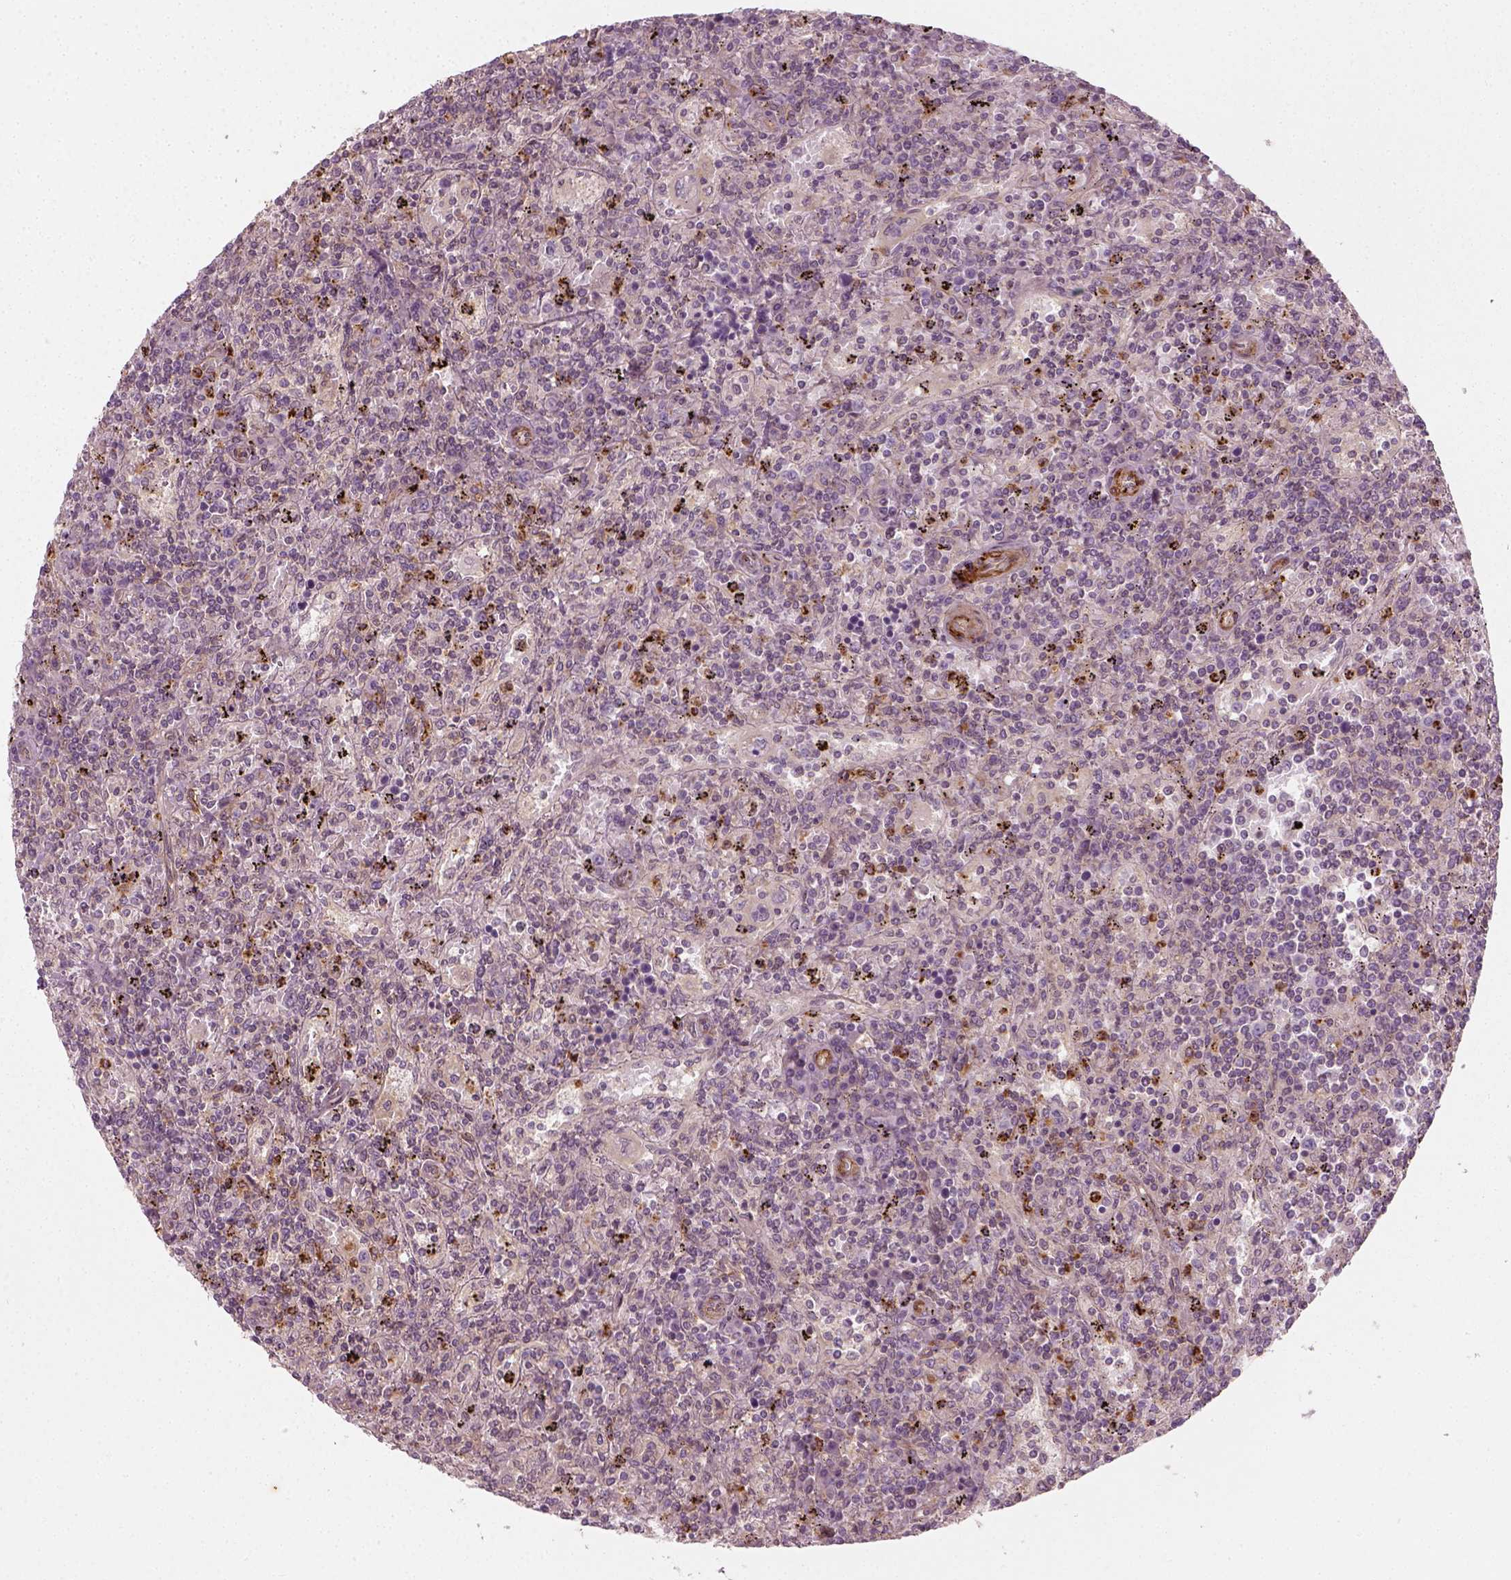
{"staining": {"intensity": "negative", "quantity": "none", "location": "none"}, "tissue": "lymphoma", "cell_type": "Tumor cells", "image_type": "cancer", "snomed": [{"axis": "morphology", "description": "Malignant lymphoma, non-Hodgkin's type, Low grade"}, {"axis": "topography", "description": "Spleen"}], "caption": "Immunohistochemical staining of malignant lymphoma, non-Hodgkin's type (low-grade) demonstrates no significant expression in tumor cells.", "gene": "NPTN", "patient": {"sex": "male", "age": 62}}